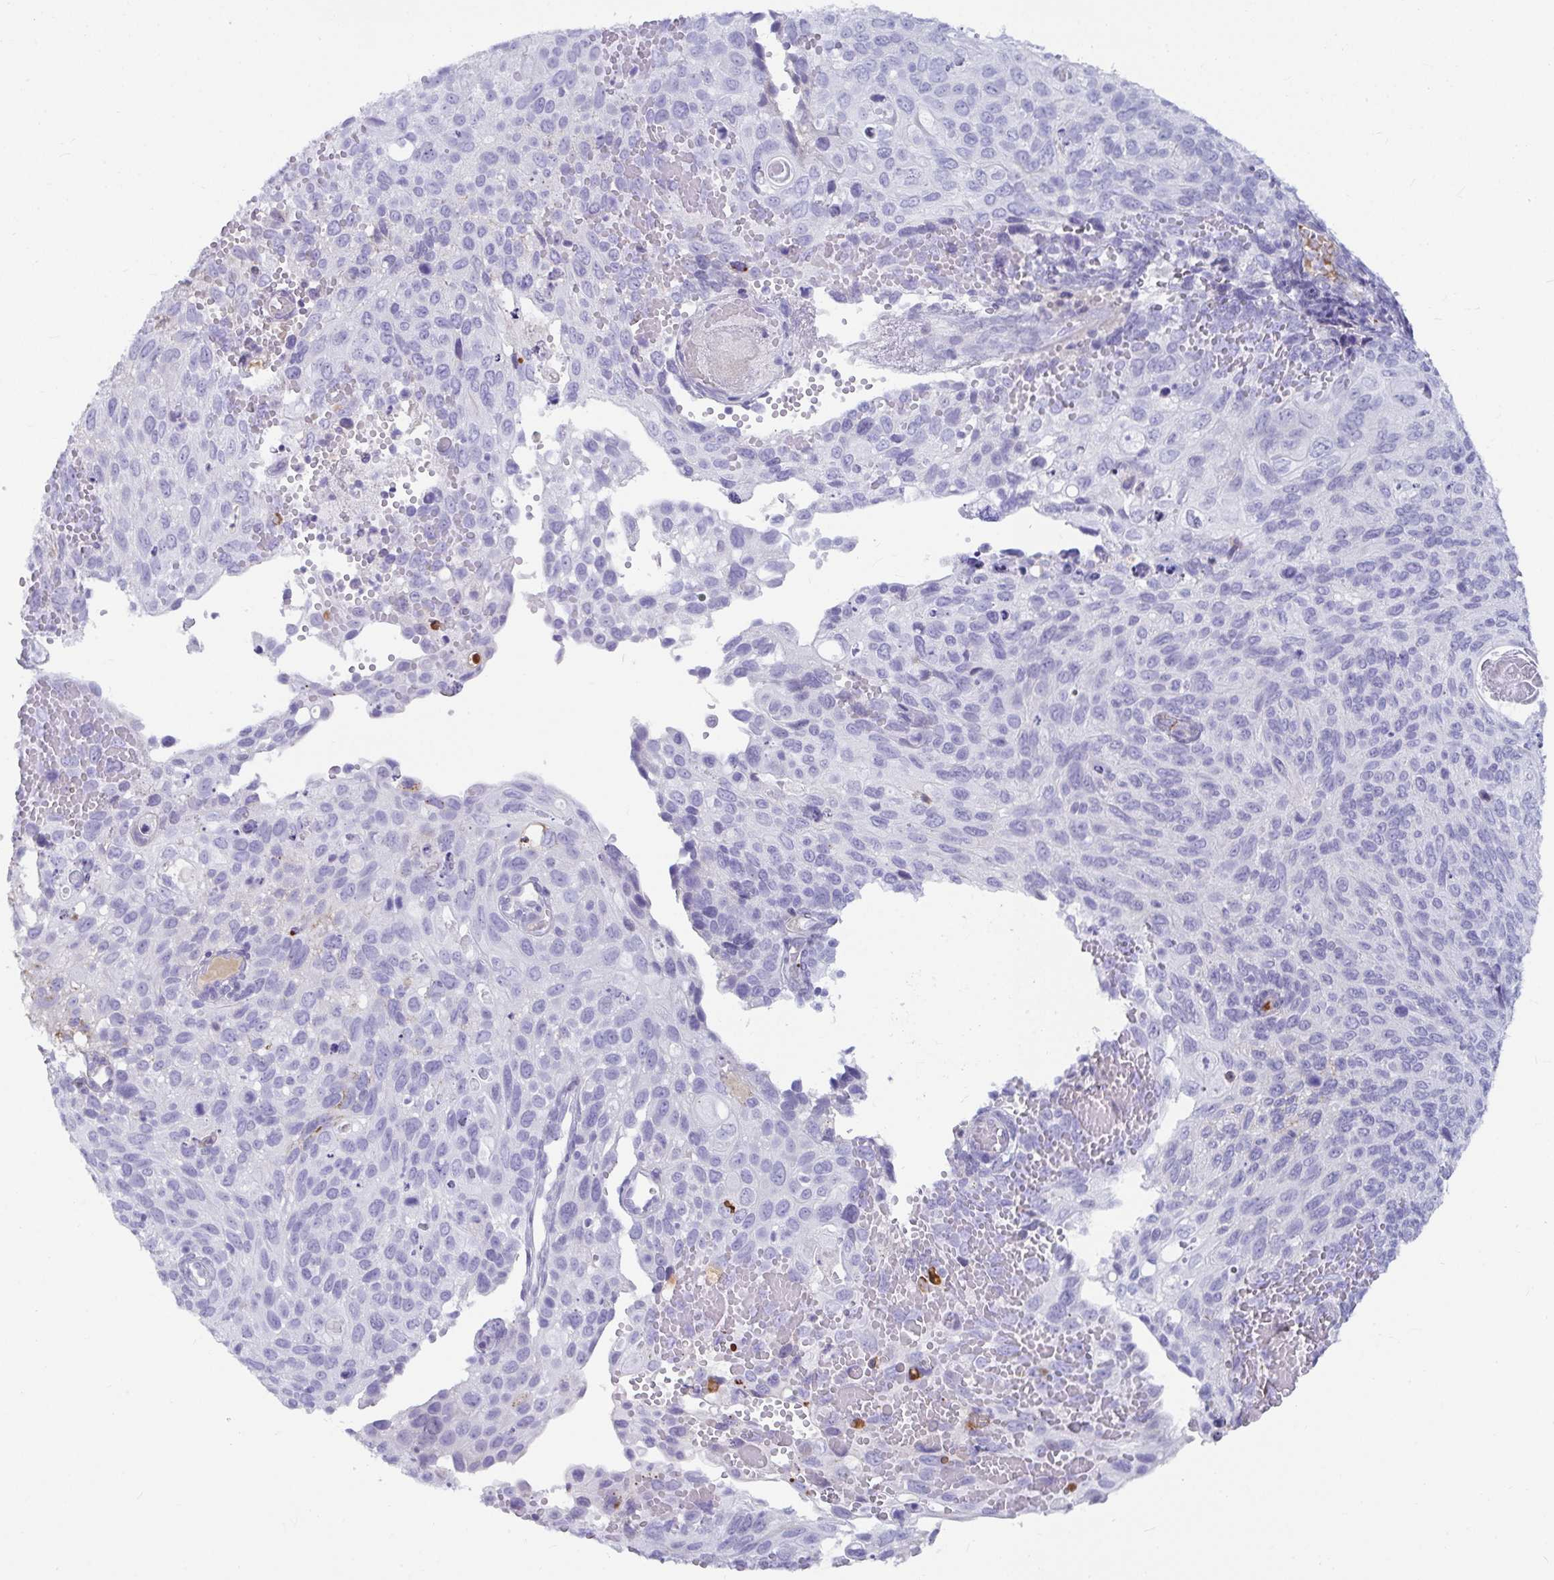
{"staining": {"intensity": "negative", "quantity": "none", "location": "none"}, "tissue": "cervical cancer", "cell_type": "Tumor cells", "image_type": "cancer", "snomed": [{"axis": "morphology", "description": "Squamous cell carcinoma, NOS"}, {"axis": "topography", "description": "Cervix"}], "caption": "This is an IHC micrograph of human cervical squamous cell carcinoma. There is no staining in tumor cells.", "gene": "NPY", "patient": {"sex": "female", "age": 70}}